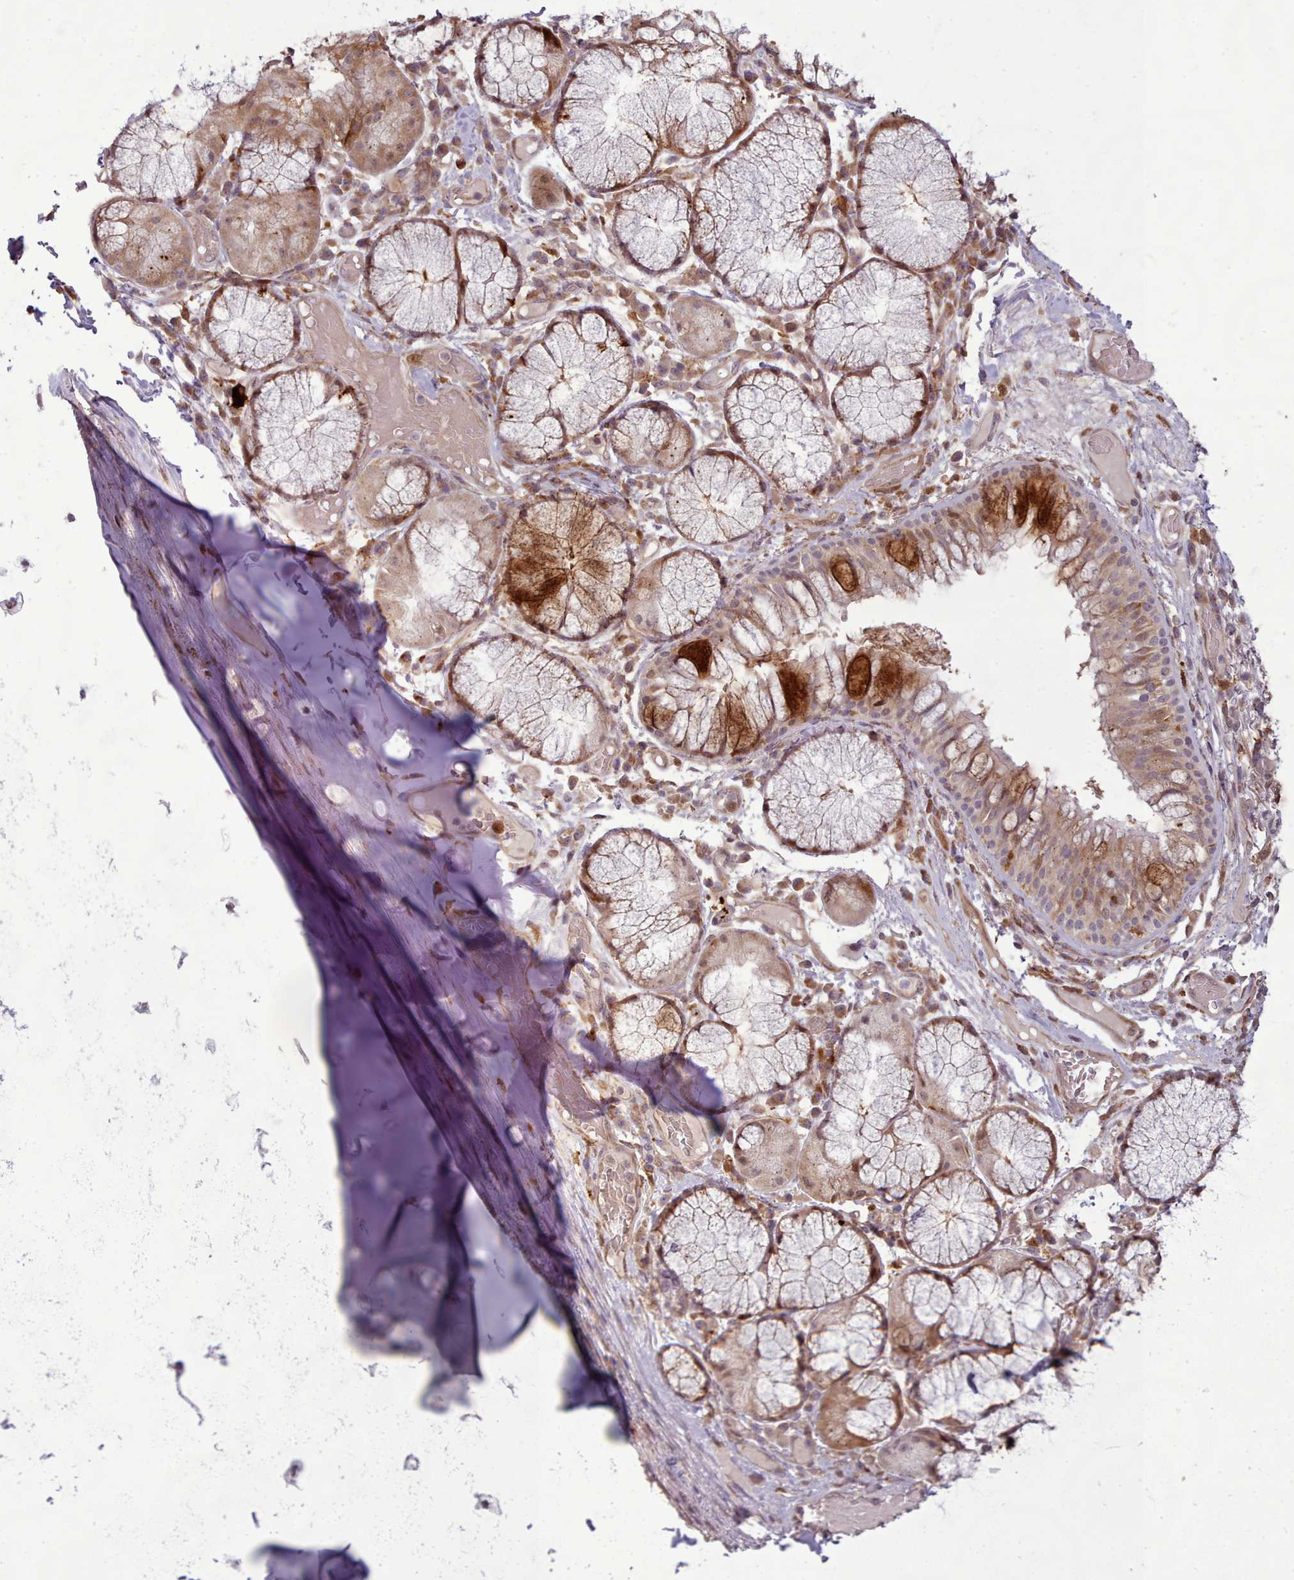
{"staining": {"intensity": "negative", "quantity": "none", "location": "none"}, "tissue": "soft tissue", "cell_type": "Chondrocytes", "image_type": "normal", "snomed": [{"axis": "morphology", "description": "Normal tissue, NOS"}, {"axis": "topography", "description": "Cartilage tissue"}, {"axis": "topography", "description": "Bronchus"}], "caption": "The immunohistochemistry image has no significant expression in chondrocytes of soft tissue. (DAB immunohistochemistry, high magnification).", "gene": "LGALS9B", "patient": {"sex": "male", "age": 56}}